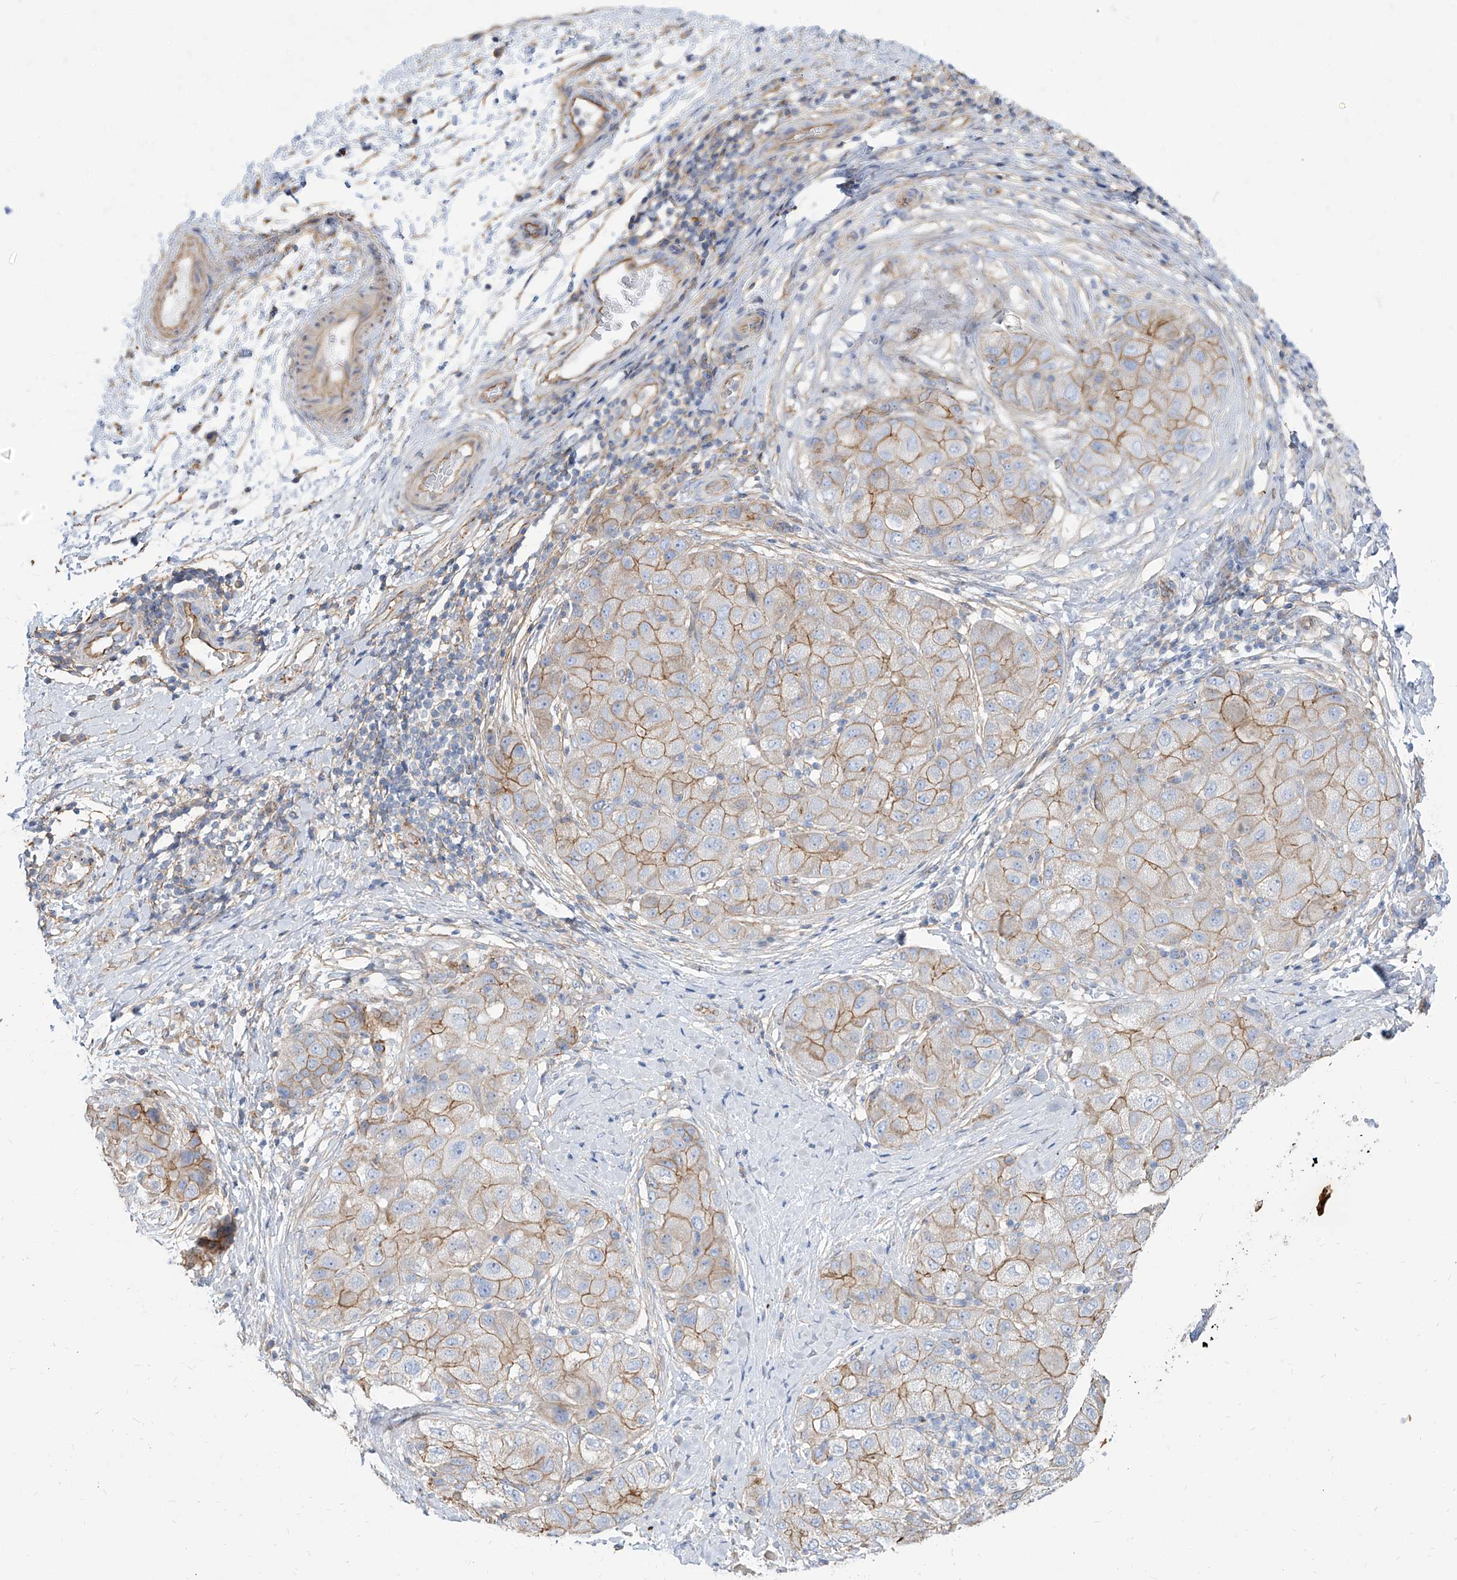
{"staining": {"intensity": "moderate", "quantity": ">75%", "location": "cytoplasmic/membranous"}, "tissue": "liver cancer", "cell_type": "Tumor cells", "image_type": "cancer", "snomed": [{"axis": "morphology", "description": "Carcinoma, Hepatocellular, NOS"}, {"axis": "topography", "description": "Liver"}], "caption": "Human liver cancer stained for a protein (brown) exhibits moderate cytoplasmic/membranous positive expression in approximately >75% of tumor cells.", "gene": "TXLNB", "patient": {"sex": "male", "age": 80}}